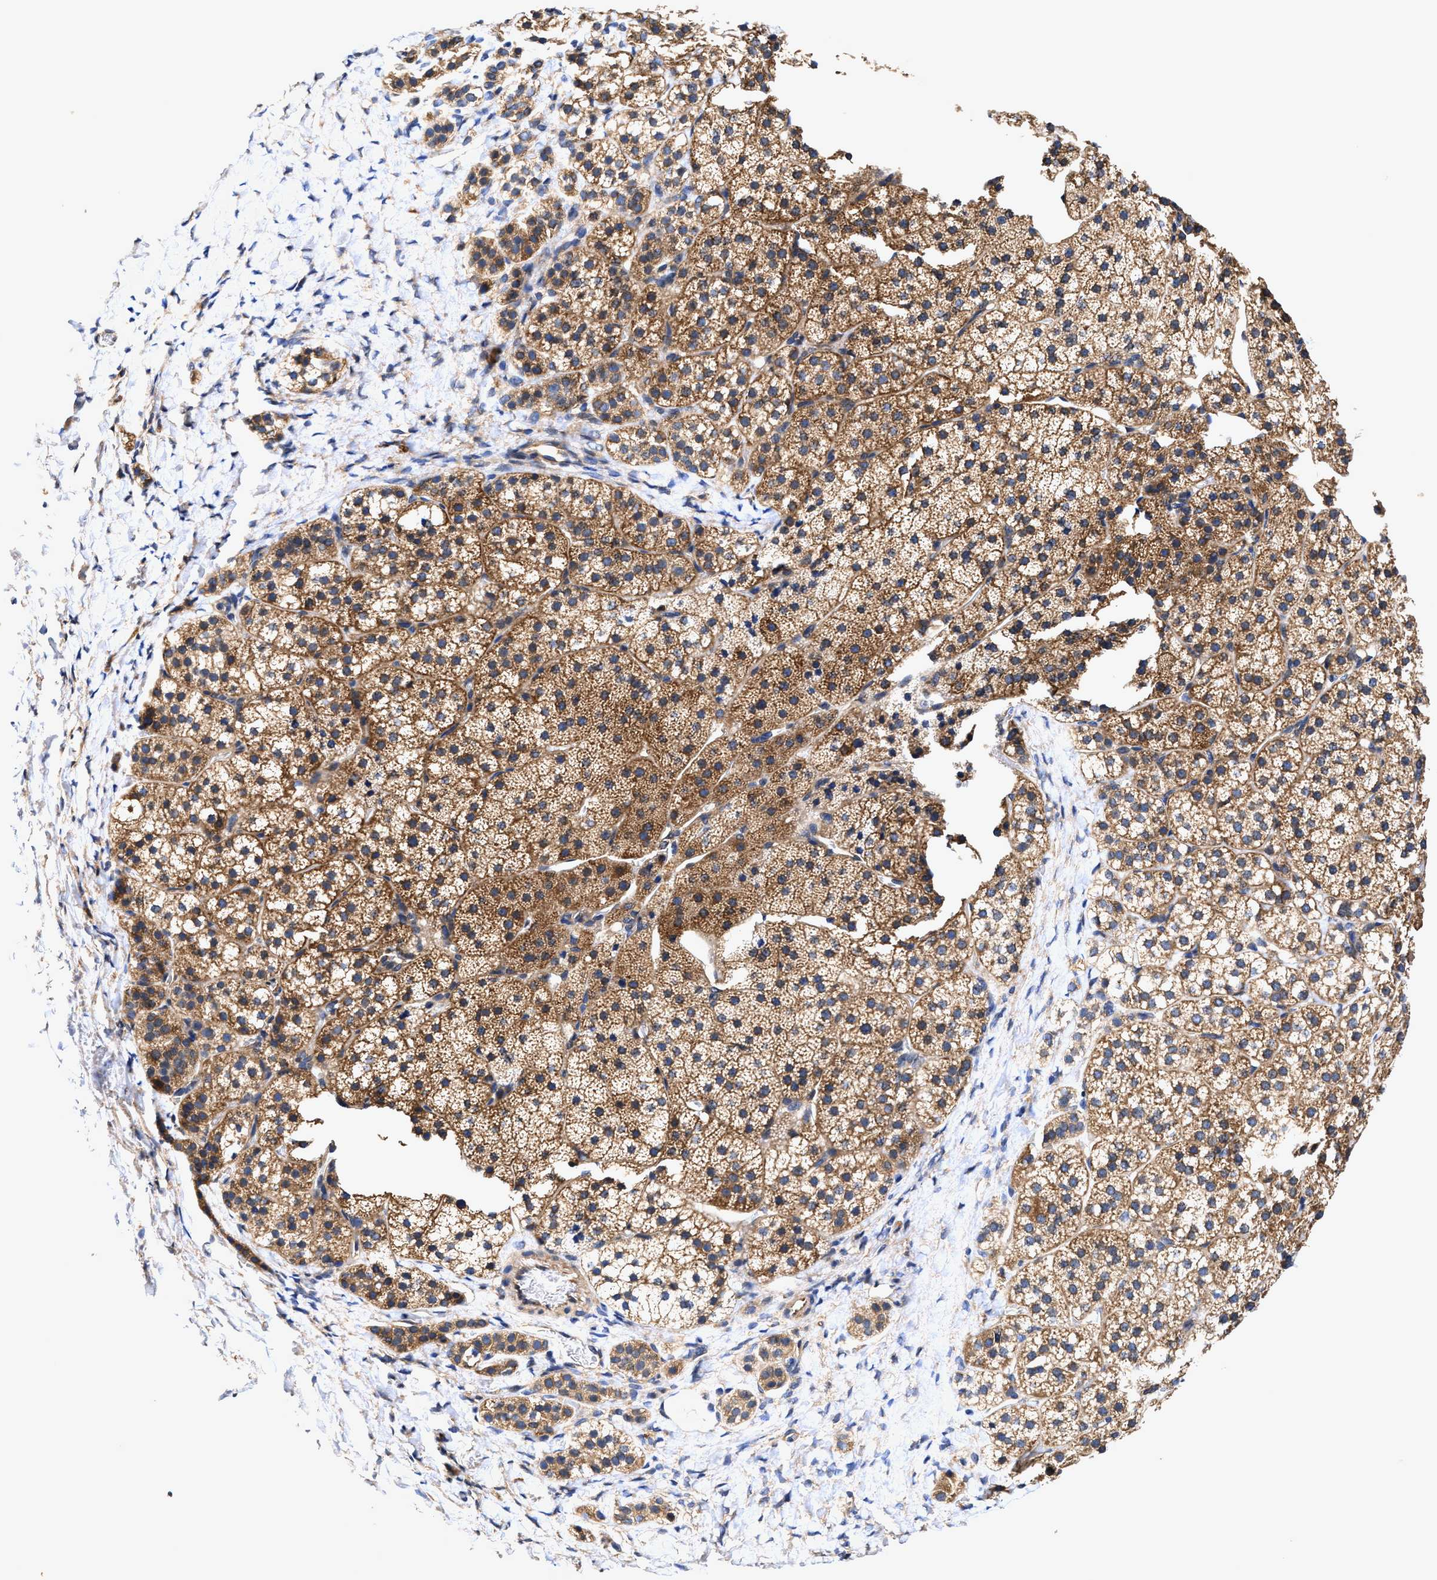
{"staining": {"intensity": "moderate", "quantity": ">75%", "location": "cytoplasmic/membranous"}, "tissue": "adrenal gland", "cell_type": "Glandular cells", "image_type": "normal", "snomed": [{"axis": "morphology", "description": "Normal tissue, NOS"}, {"axis": "topography", "description": "Adrenal gland"}], "caption": "Unremarkable adrenal gland demonstrates moderate cytoplasmic/membranous expression in about >75% of glandular cells, visualized by immunohistochemistry.", "gene": "EFNA4", "patient": {"sex": "female", "age": 44}}